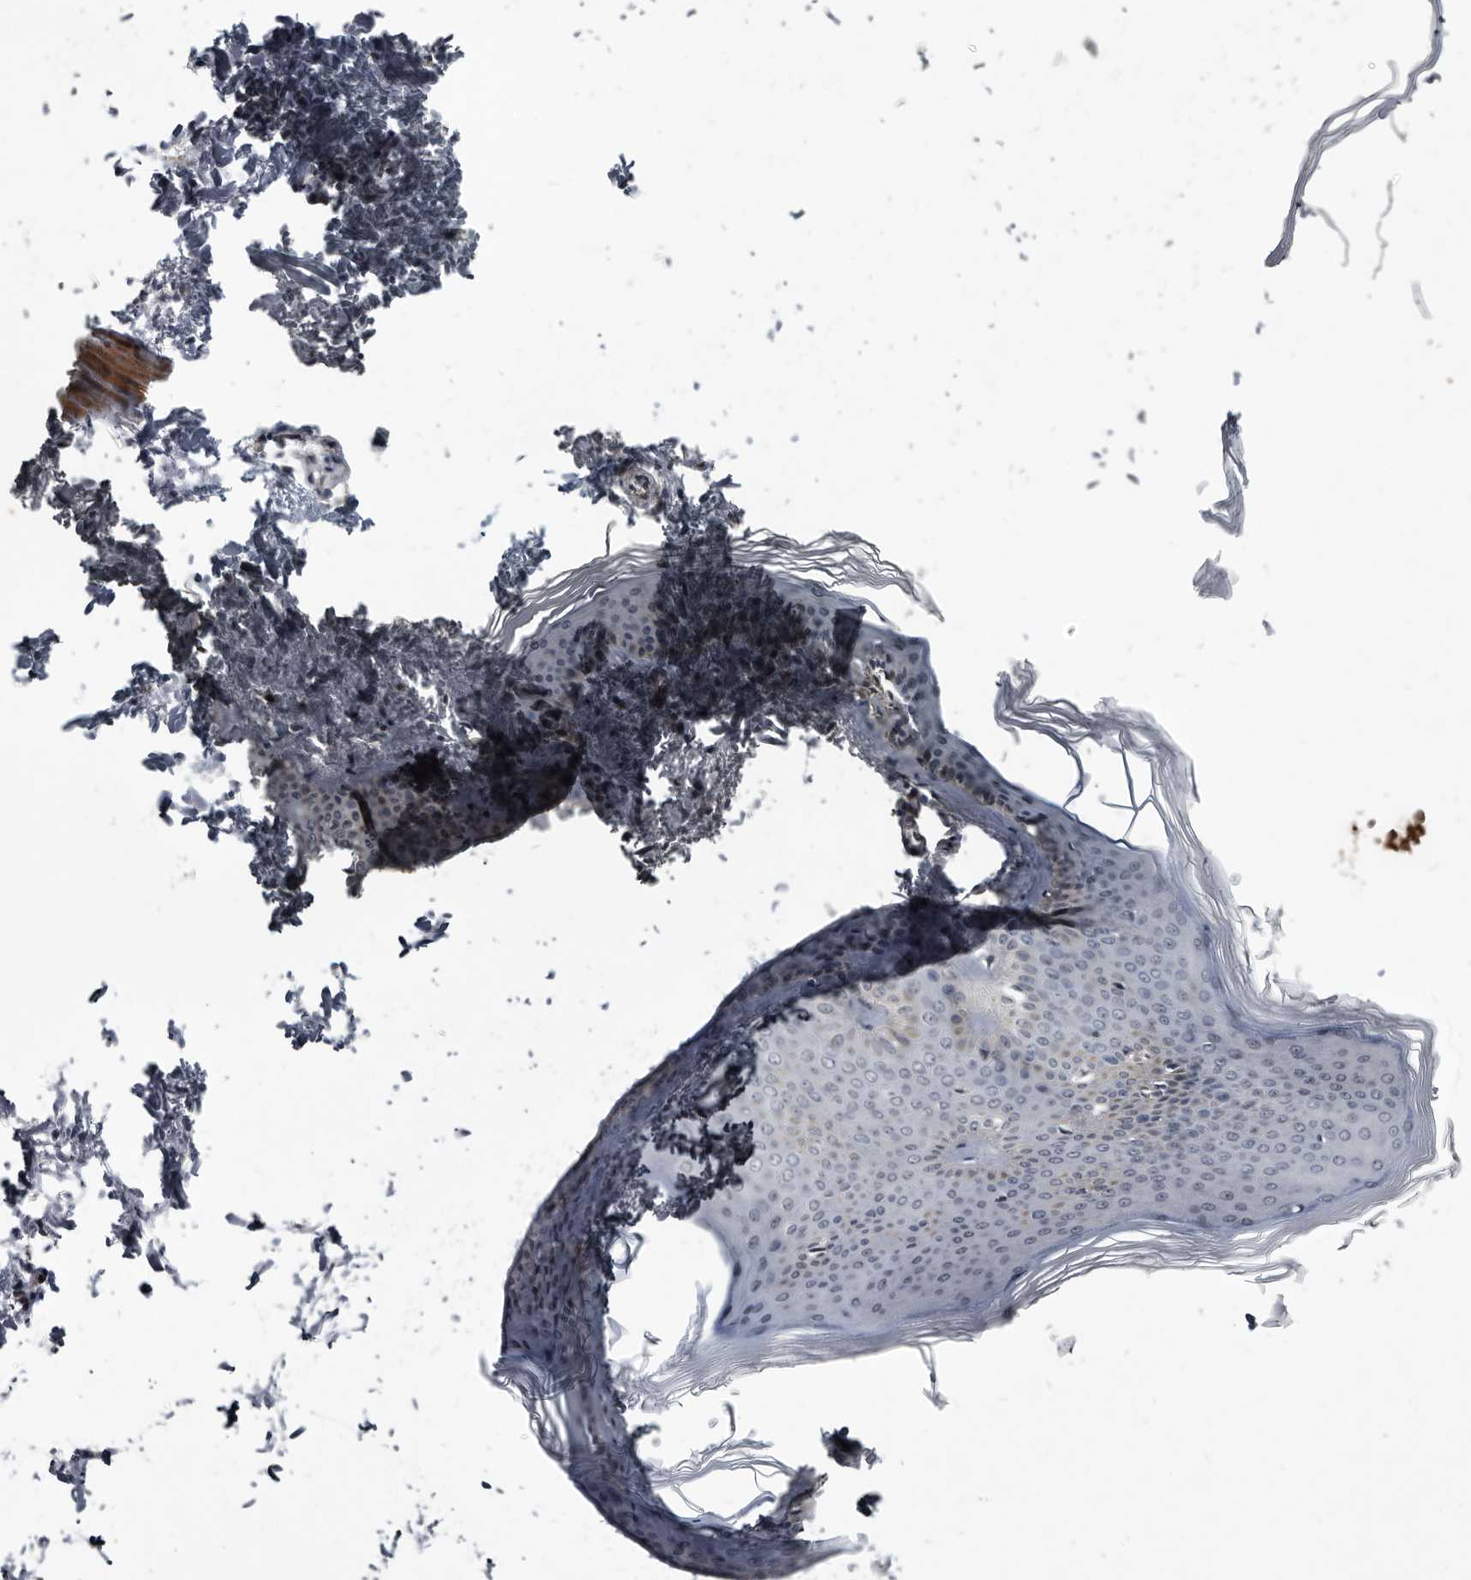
{"staining": {"intensity": "negative", "quantity": "none", "location": "none"}, "tissue": "skin", "cell_type": "Fibroblasts", "image_type": "normal", "snomed": [{"axis": "morphology", "description": "Normal tissue, NOS"}, {"axis": "topography", "description": "Skin"}], "caption": "Fibroblasts are negative for brown protein staining in benign skin.", "gene": "PROM1", "patient": {"sex": "female", "age": 27}}